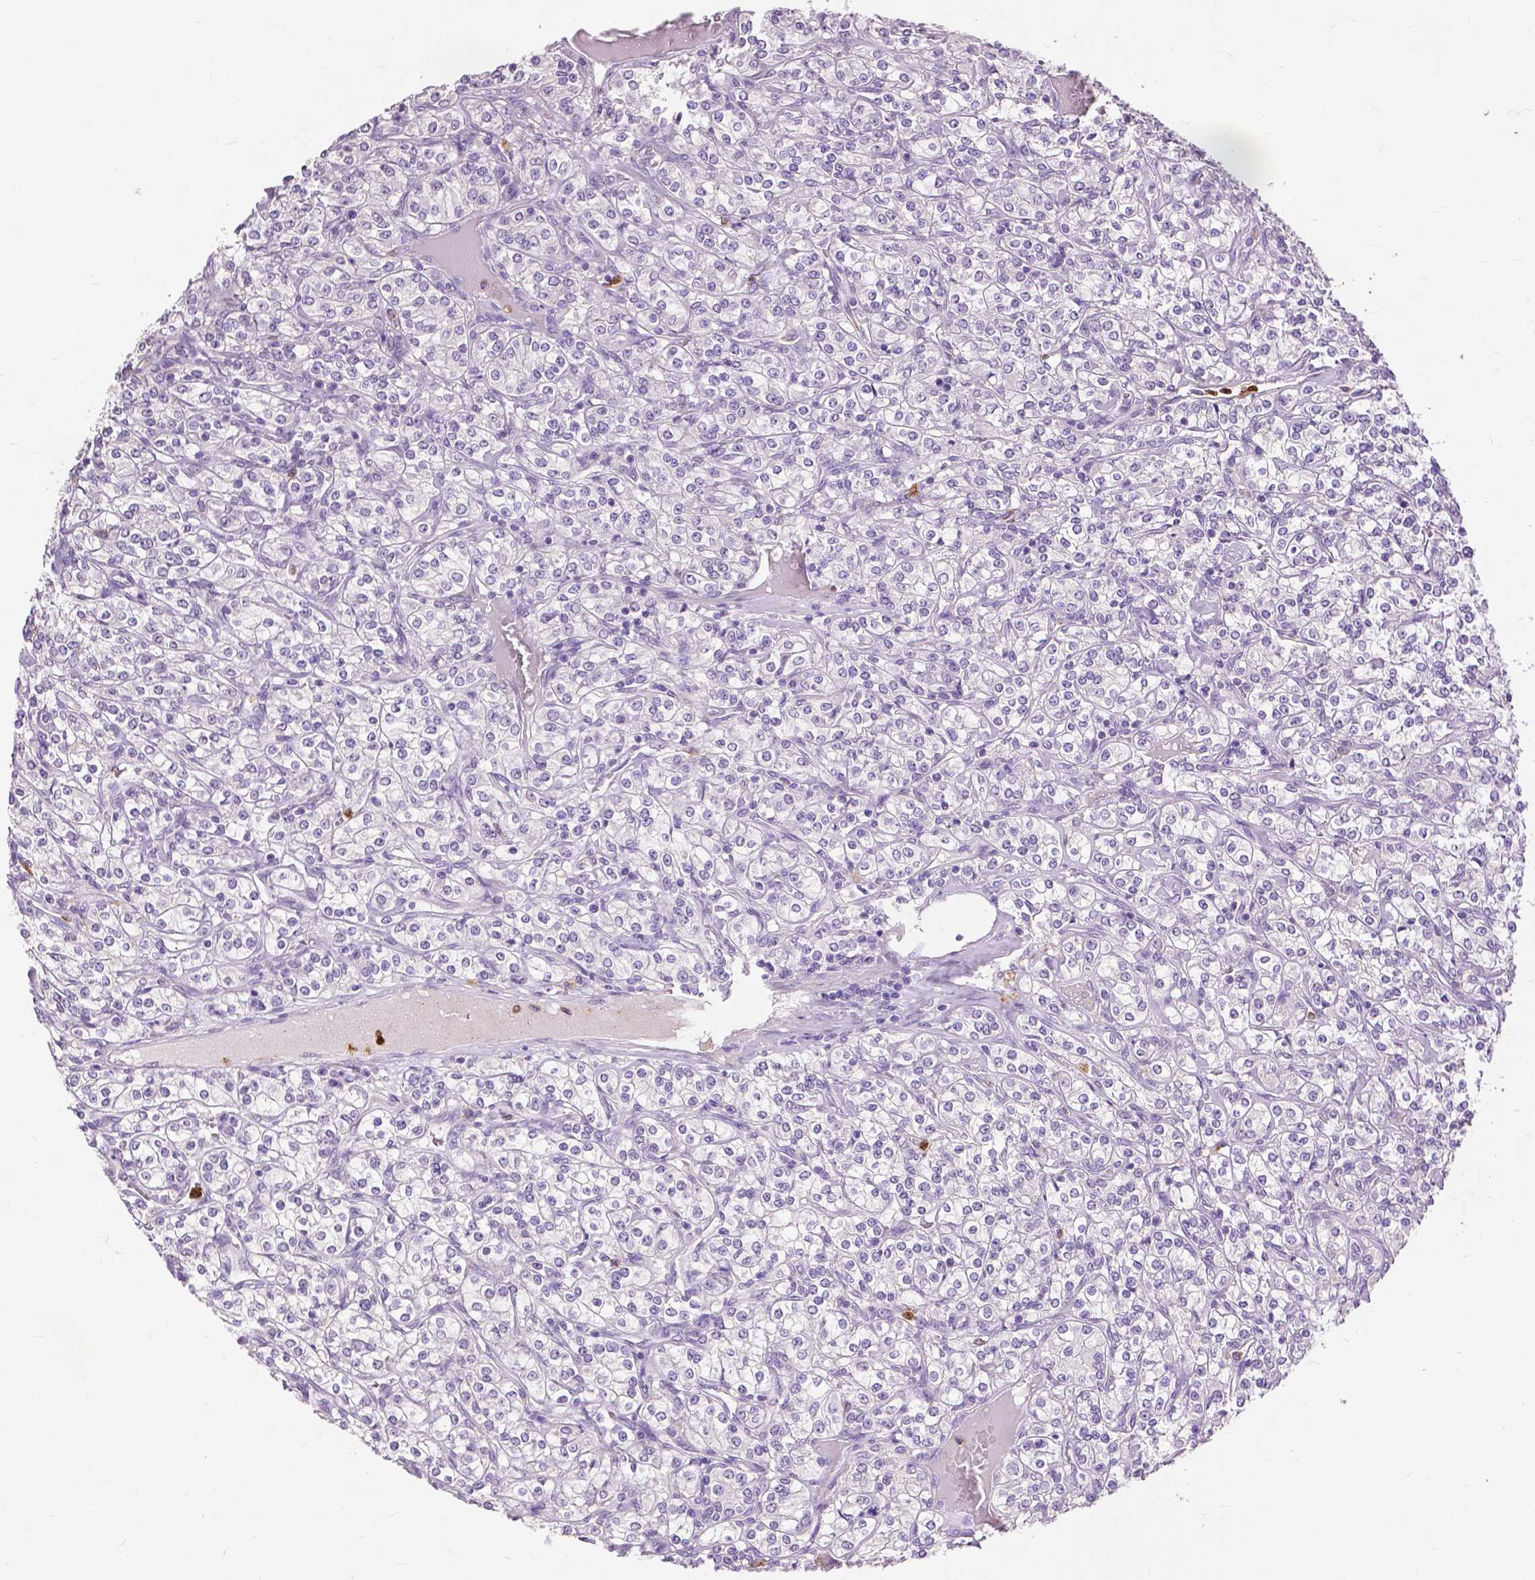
{"staining": {"intensity": "negative", "quantity": "none", "location": "none"}, "tissue": "renal cancer", "cell_type": "Tumor cells", "image_type": "cancer", "snomed": [{"axis": "morphology", "description": "Adenocarcinoma, NOS"}, {"axis": "topography", "description": "Kidney"}], "caption": "High magnification brightfield microscopy of adenocarcinoma (renal) stained with DAB (brown) and counterstained with hematoxylin (blue): tumor cells show no significant positivity. (Stains: DAB immunohistochemistry (IHC) with hematoxylin counter stain, Microscopy: brightfield microscopy at high magnification).", "gene": "CXCR2", "patient": {"sex": "male", "age": 77}}